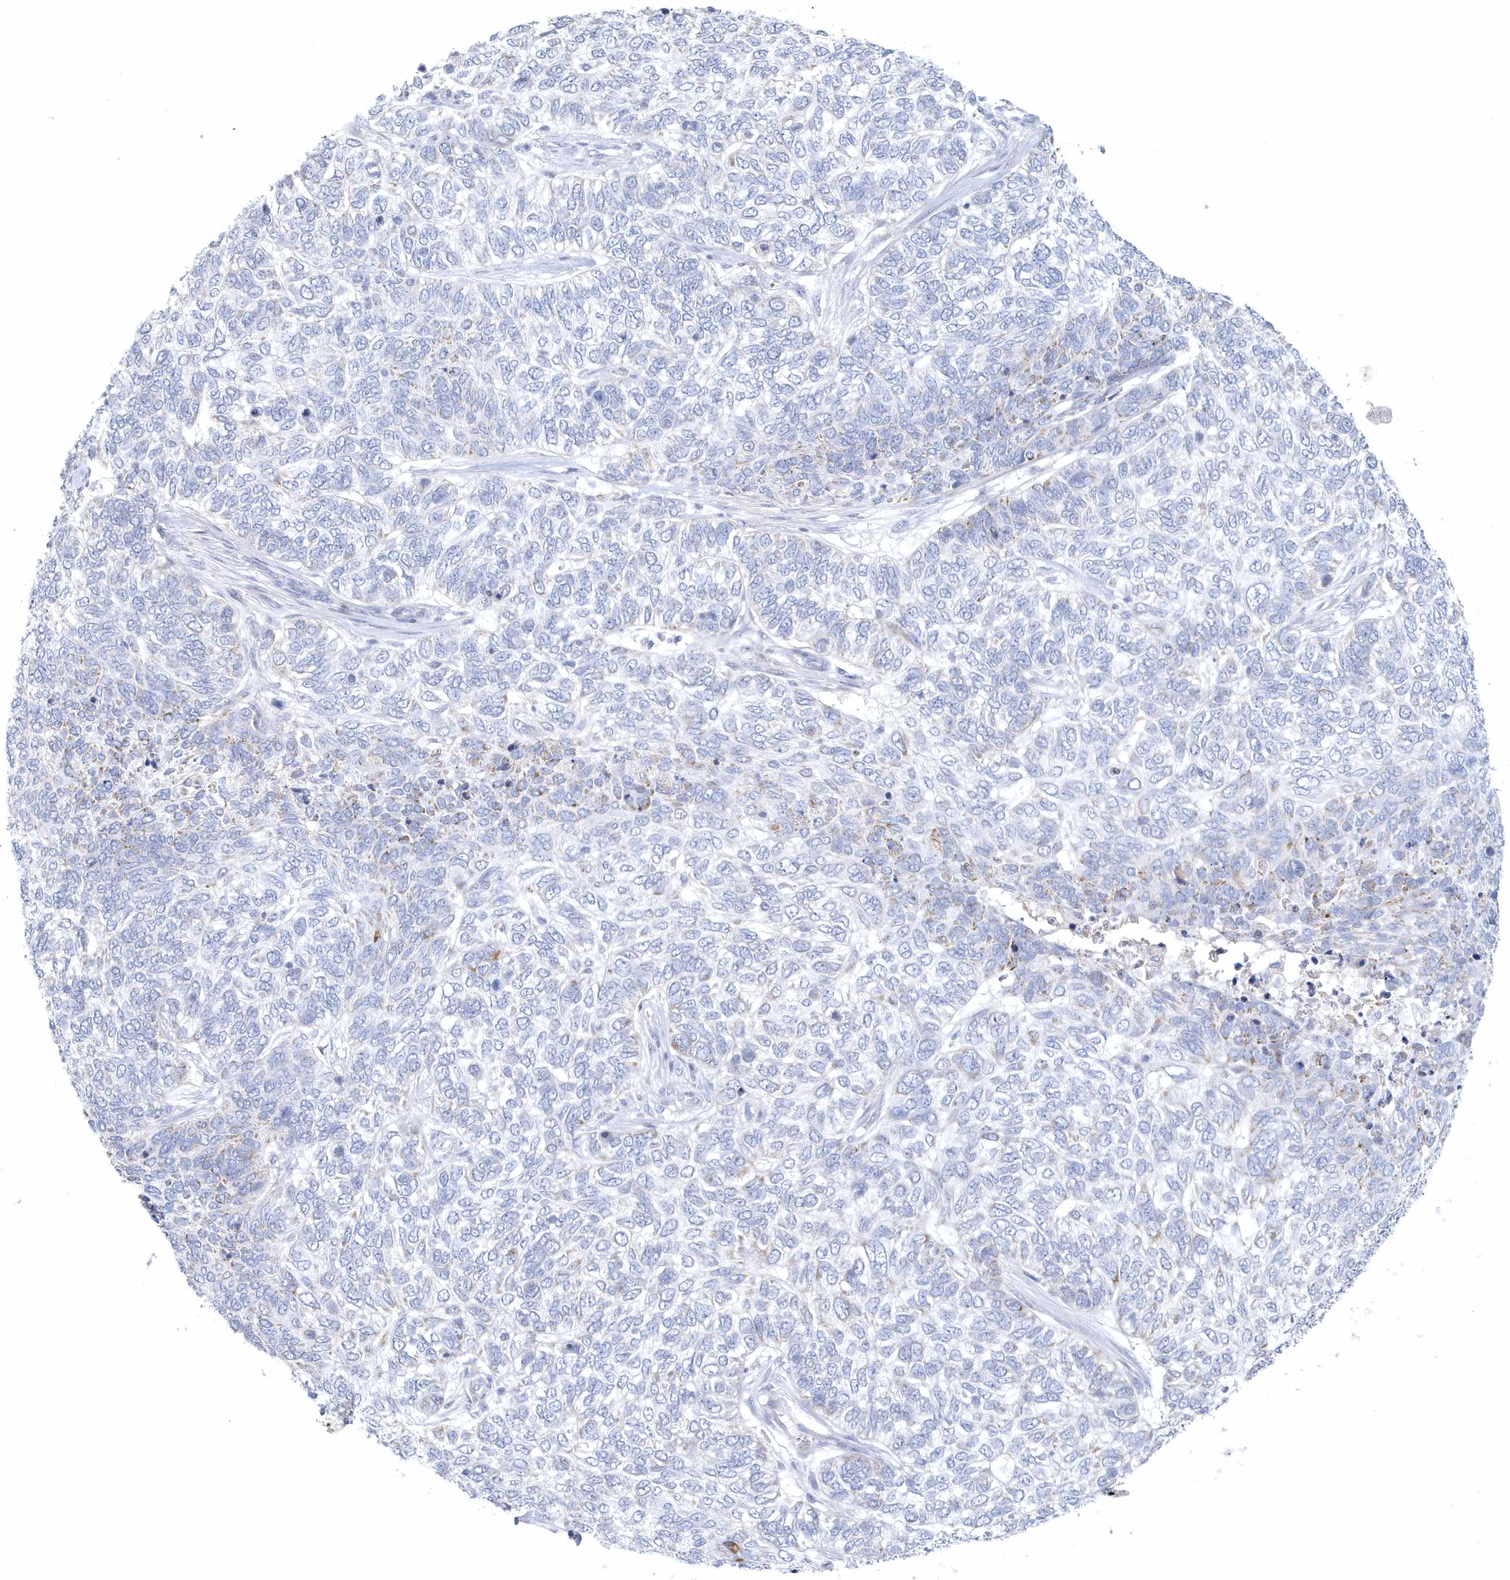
{"staining": {"intensity": "negative", "quantity": "none", "location": "none"}, "tissue": "skin cancer", "cell_type": "Tumor cells", "image_type": "cancer", "snomed": [{"axis": "morphology", "description": "Basal cell carcinoma"}, {"axis": "topography", "description": "Skin"}], "caption": "This micrograph is of skin cancer (basal cell carcinoma) stained with immunohistochemistry to label a protein in brown with the nuclei are counter-stained blue. There is no expression in tumor cells.", "gene": "NIPAL1", "patient": {"sex": "female", "age": 65}}